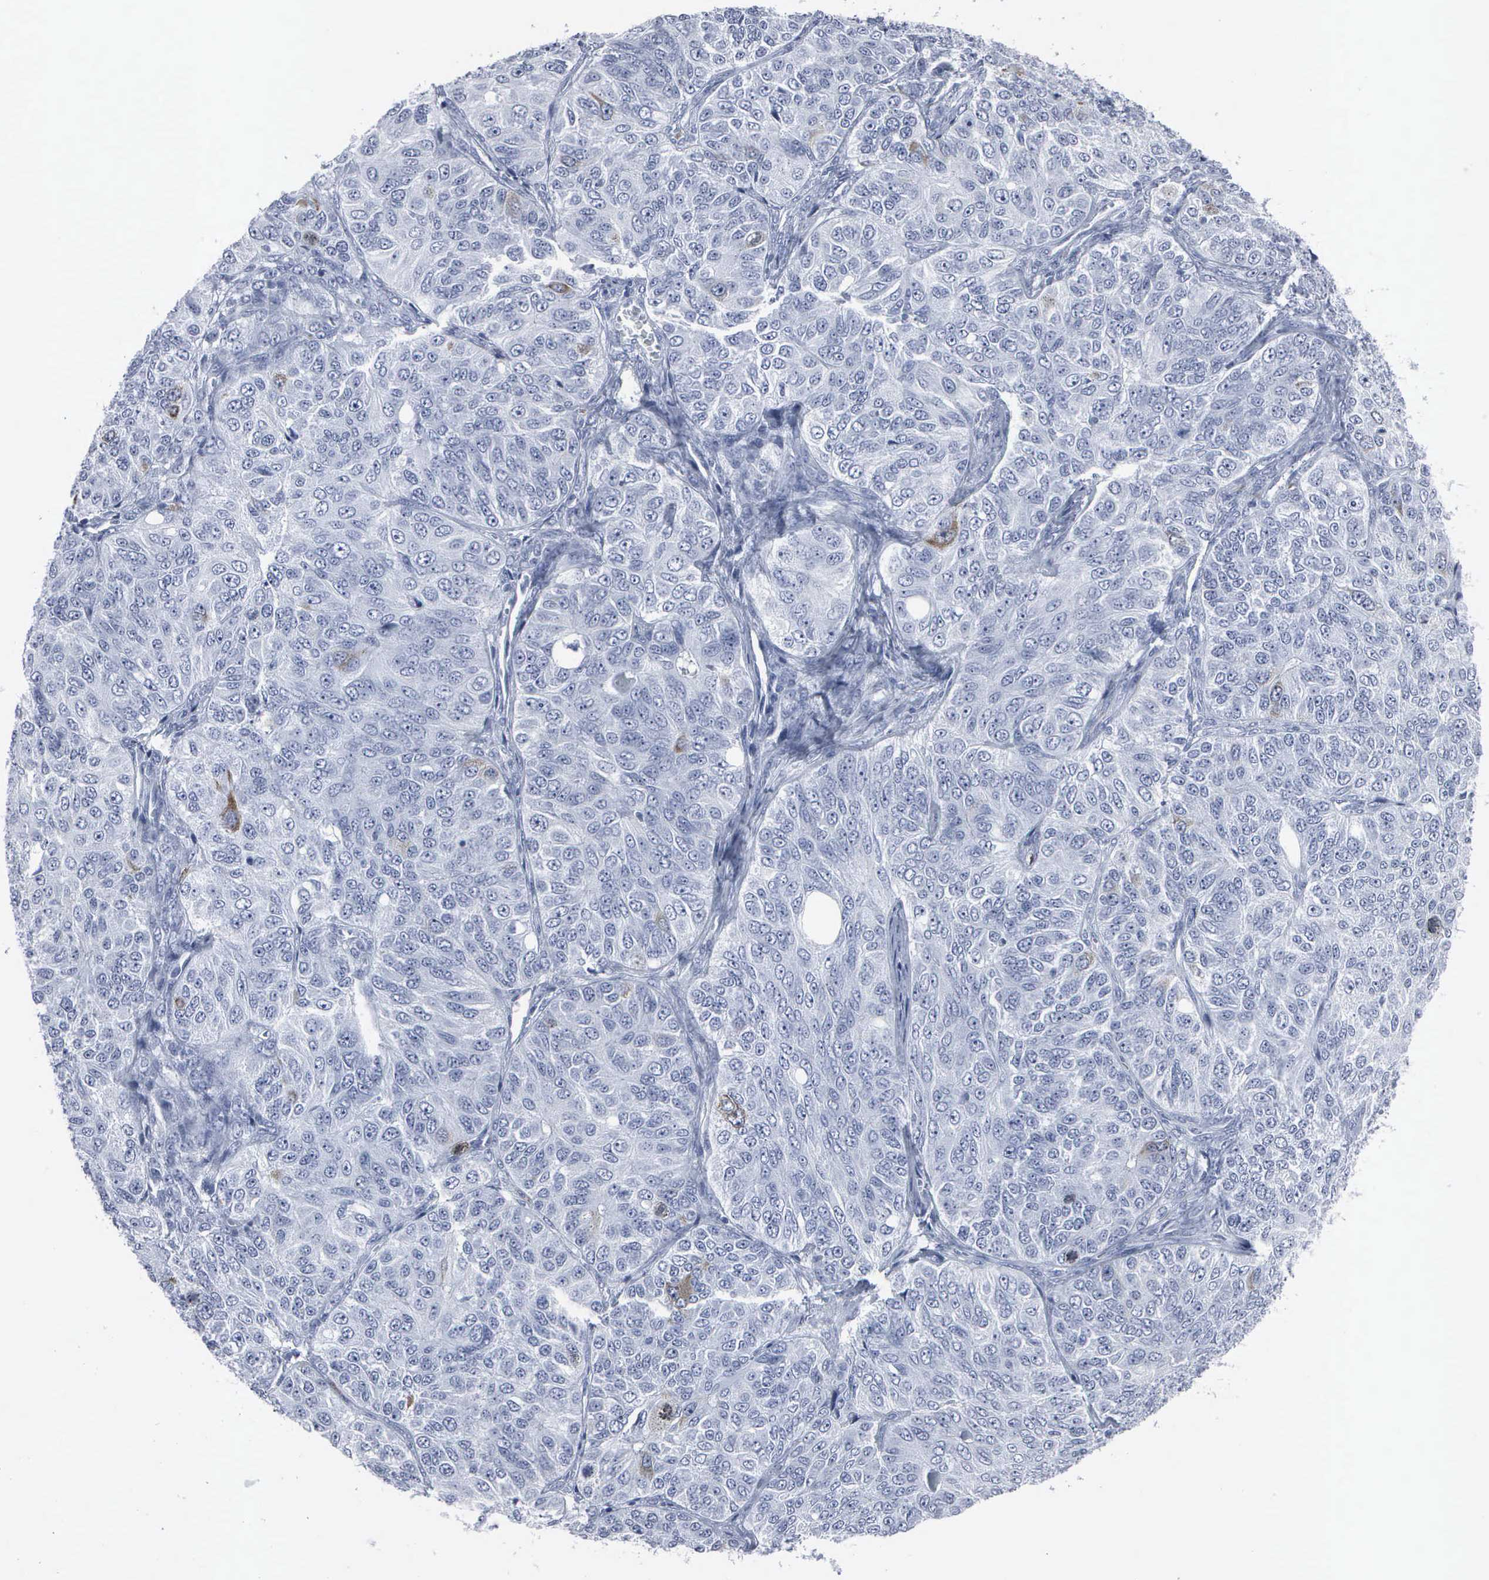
{"staining": {"intensity": "weak", "quantity": "<25%", "location": "cytoplasmic/membranous,nuclear"}, "tissue": "ovarian cancer", "cell_type": "Tumor cells", "image_type": "cancer", "snomed": [{"axis": "morphology", "description": "Carcinoma, endometroid"}, {"axis": "topography", "description": "Ovary"}], "caption": "Protein analysis of ovarian cancer (endometroid carcinoma) reveals no significant staining in tumor cells.", "gene": "CCNB1", "patient": {"sex": "female", "age": 51}}